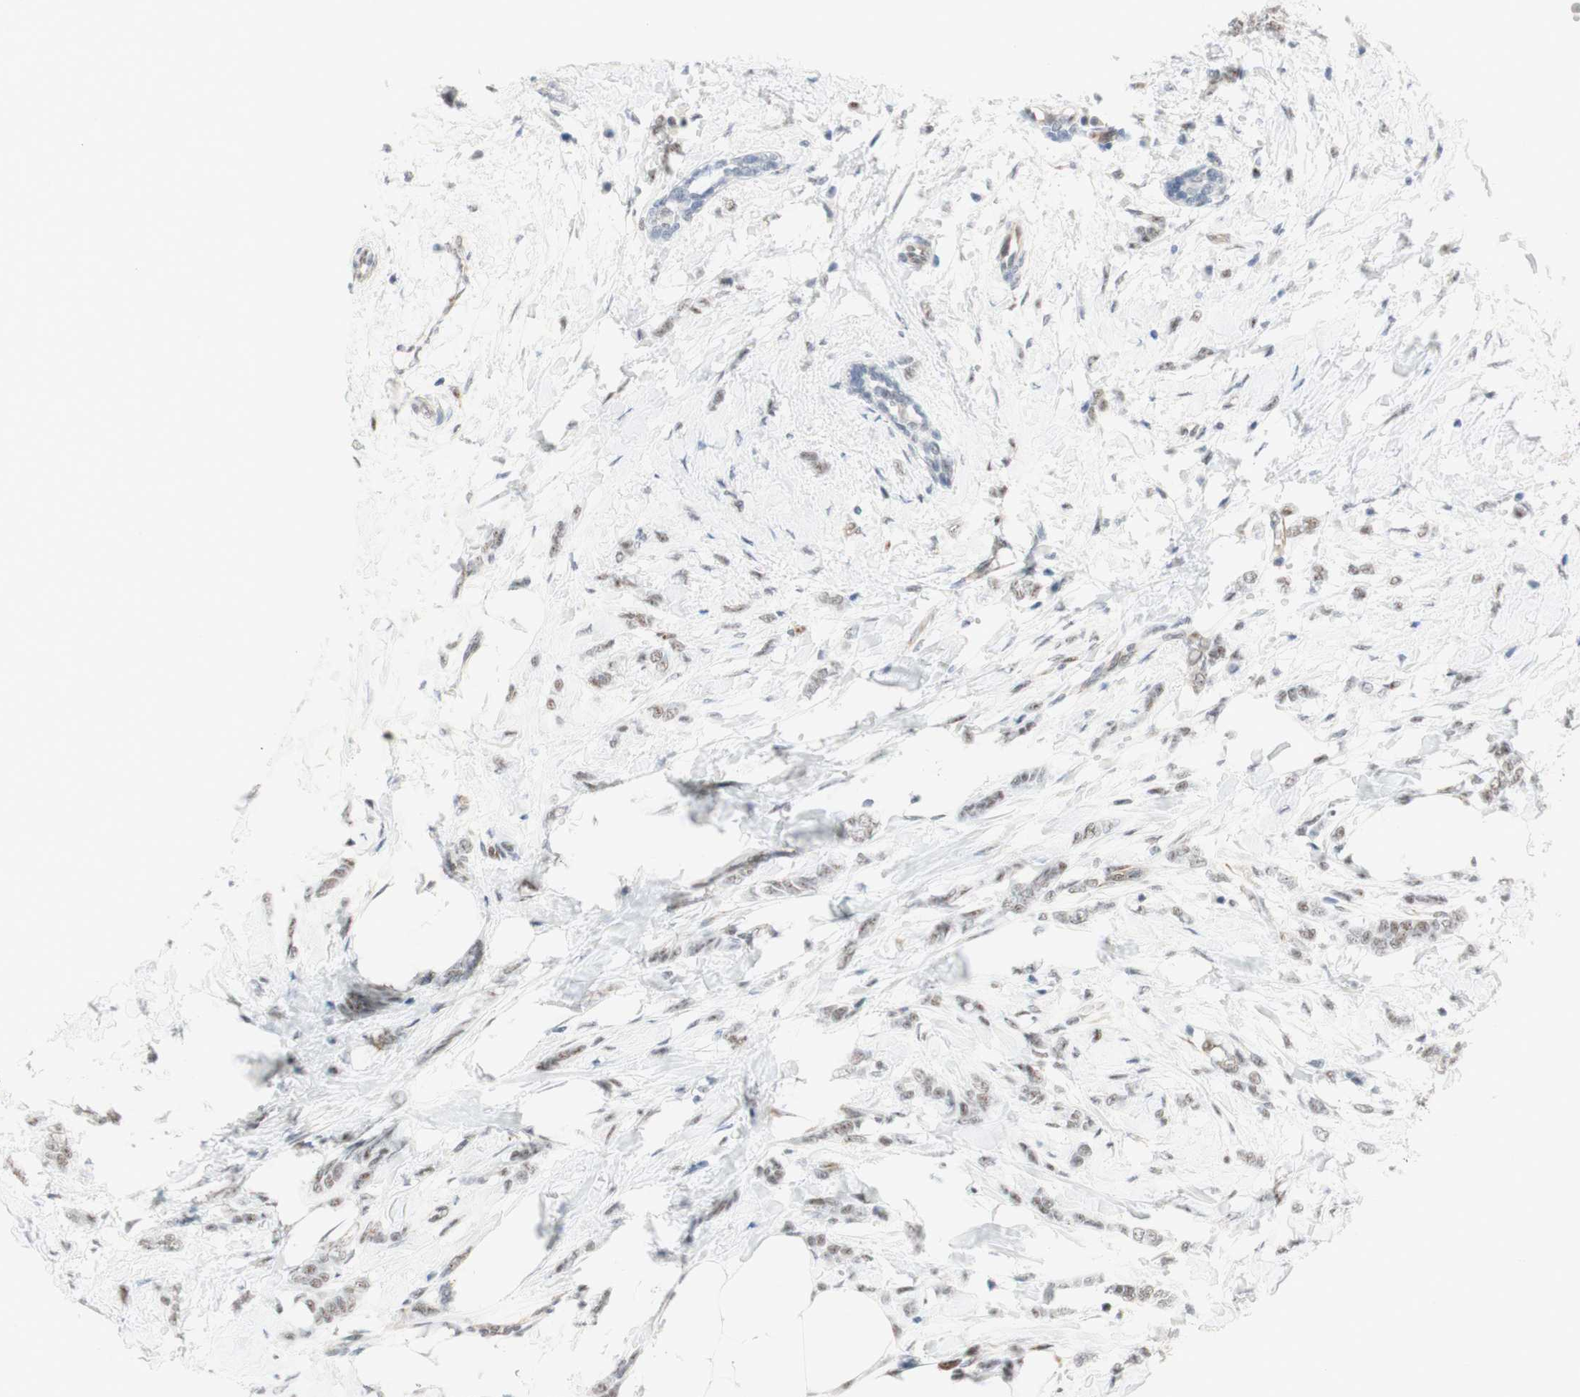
{"staining": {"intensity": "negative", "quantity": "none", "location": "none"}, "tissue": "breast cancer", "cell_type": "Tumor cells", "image_type": "cancer", "snomed": [{"axis": "morphology", "description": "Lobular carcinoma, in situ"}, {"axis": "morphology", "description": "Lobular carcinoma"}, {"axis": "topography", "description": "Breast"}], "caption": "The image displays no staining of tumor cells in breast cancer.", "gene": "SAP18", "patient": {"sex": "female", "age": 41}}